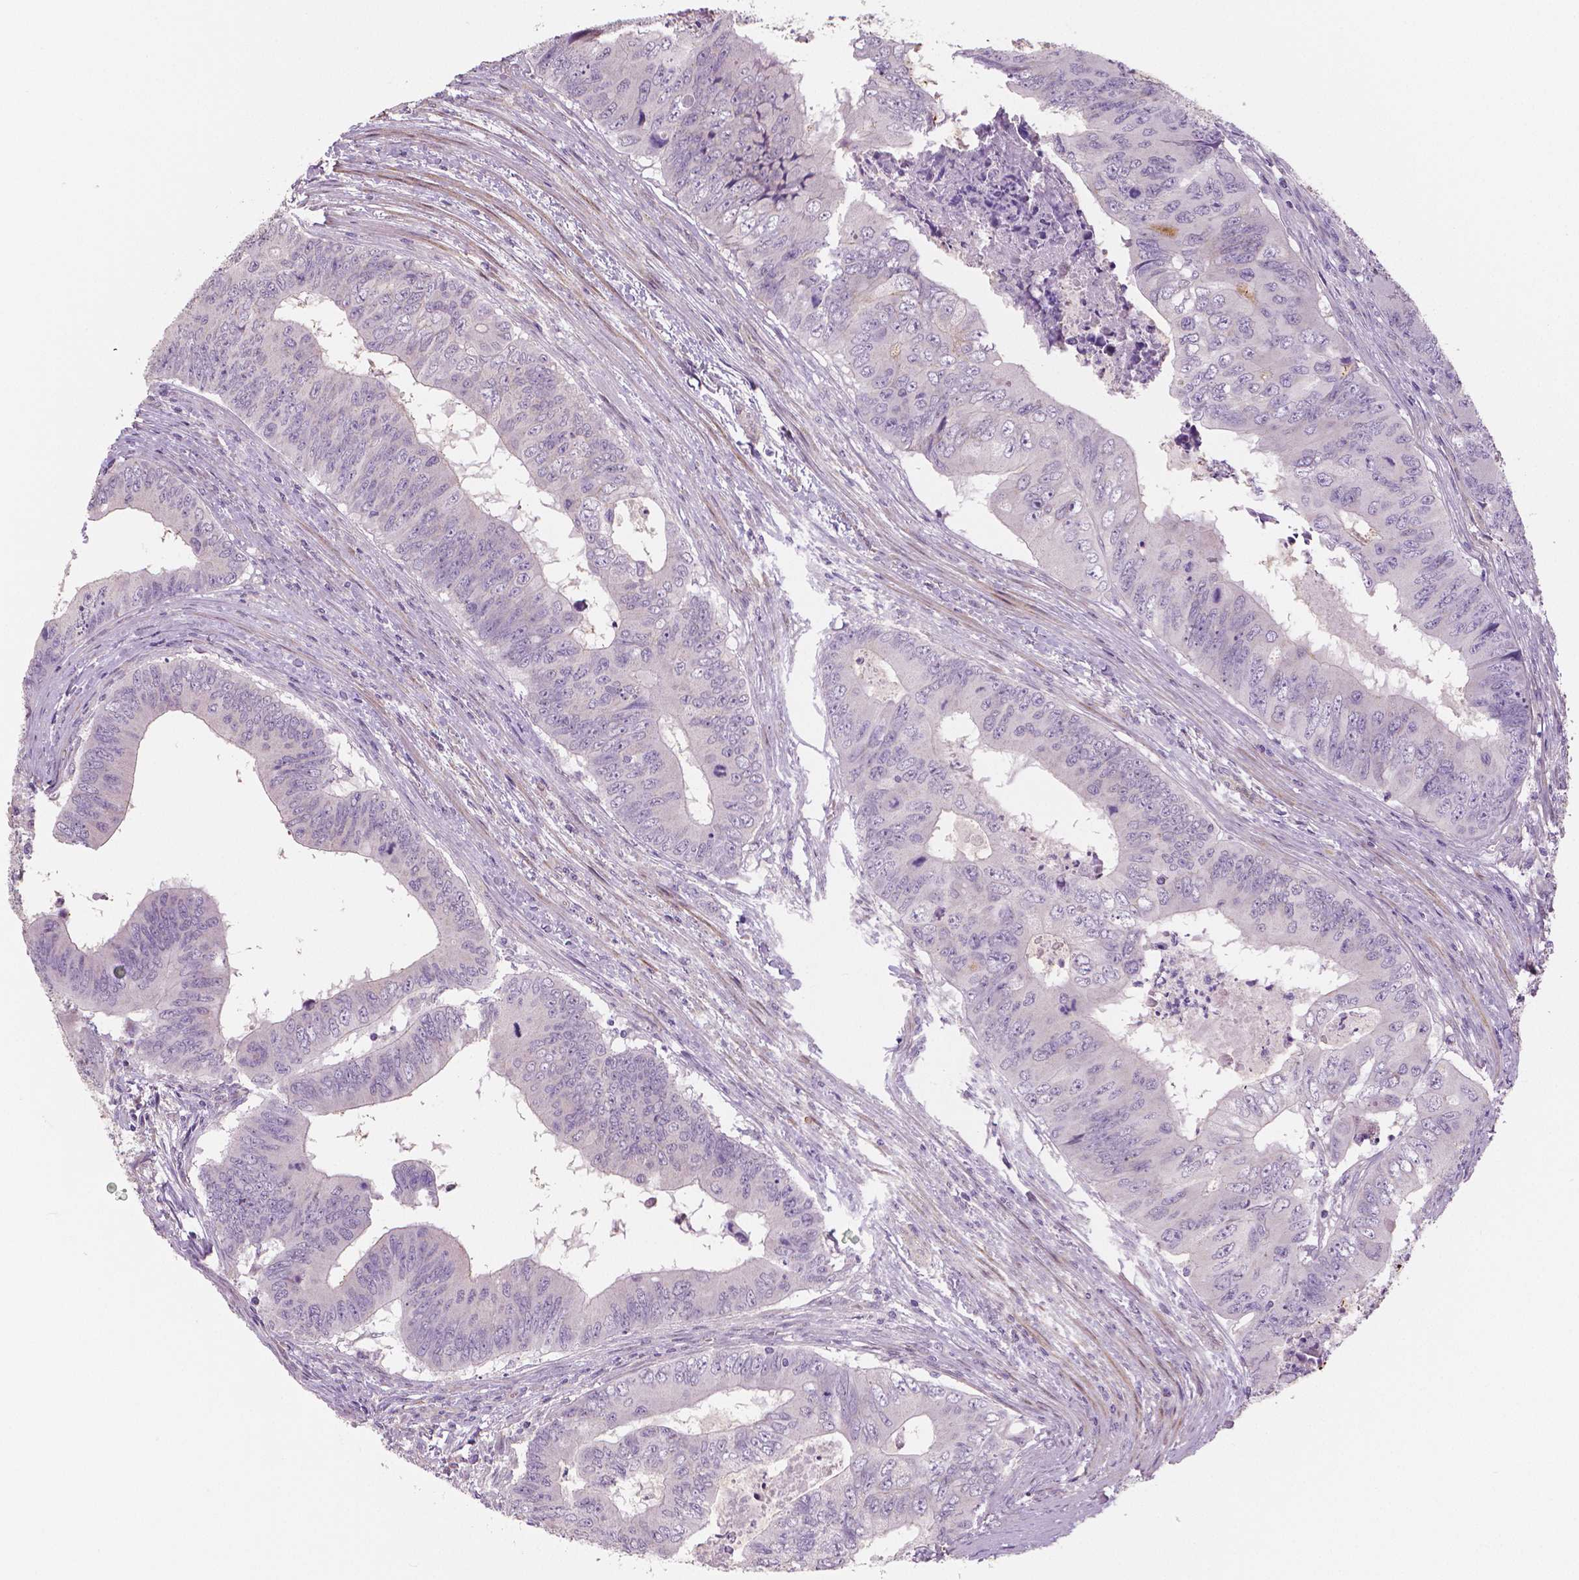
{"staining": {"intensity": "negative", "quantity": "none", "location": "none"}, "tissue": "colorectal cancer", "cell_type": "Tumor cells", "image_type": "cancer", "snomed": [{"axis": "morphology", "description": "Adenocarcinoma, NOS"}, {"axis": "topography", "description": "Colon"}], "caption": "A high-resolution photomicrograph shows immunohistochemistry (IHC) staining of colorectal cancer (adenocarcinoma), which shows no significant positivity in tumor cells.", "gene": "FLT1", "patient": {"sex": "male", "age": 53}}